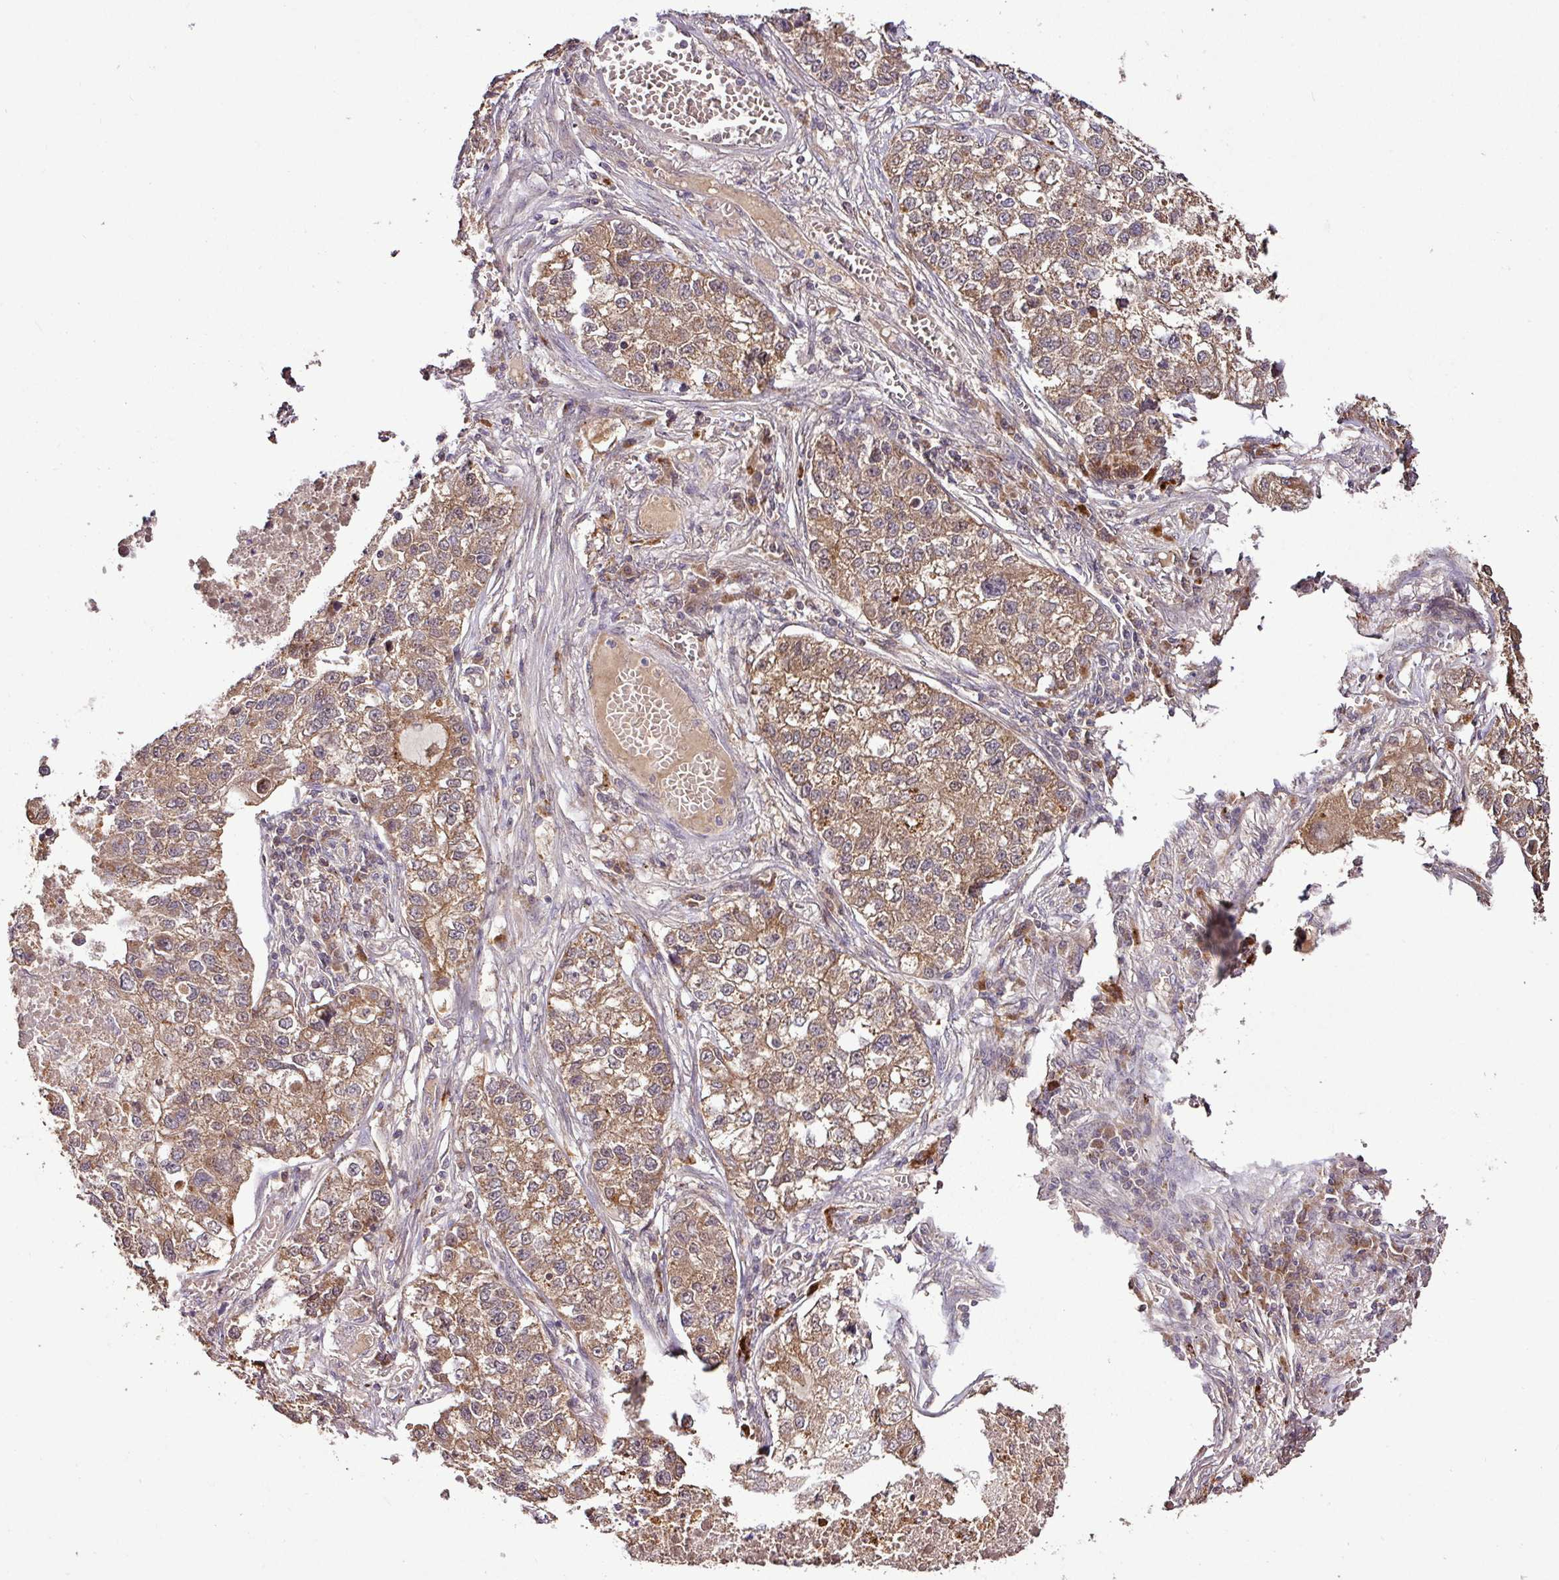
{"staining": {"intensity": "moderate", "quantity": ">75%", "location": "cytoplasmic/membranous"}, "tissue": "lung cancer", "cell_type": "Tumor cells", "image_type": "cancer", "snomed": [{"axis": "morphology", "description": "Adenocarcinoma, NOS"}, {"axis": "topography", "description": "Lung"}], "caption": "High-power microscopy captured an IHC histopathology image of lung adenocarcinoma, revealing moderate cytoplasmic/membranous expression in approximately >75% of tumor cells.", "gene": "FAIM", "patient": {"sex": "male", "age": 49}}